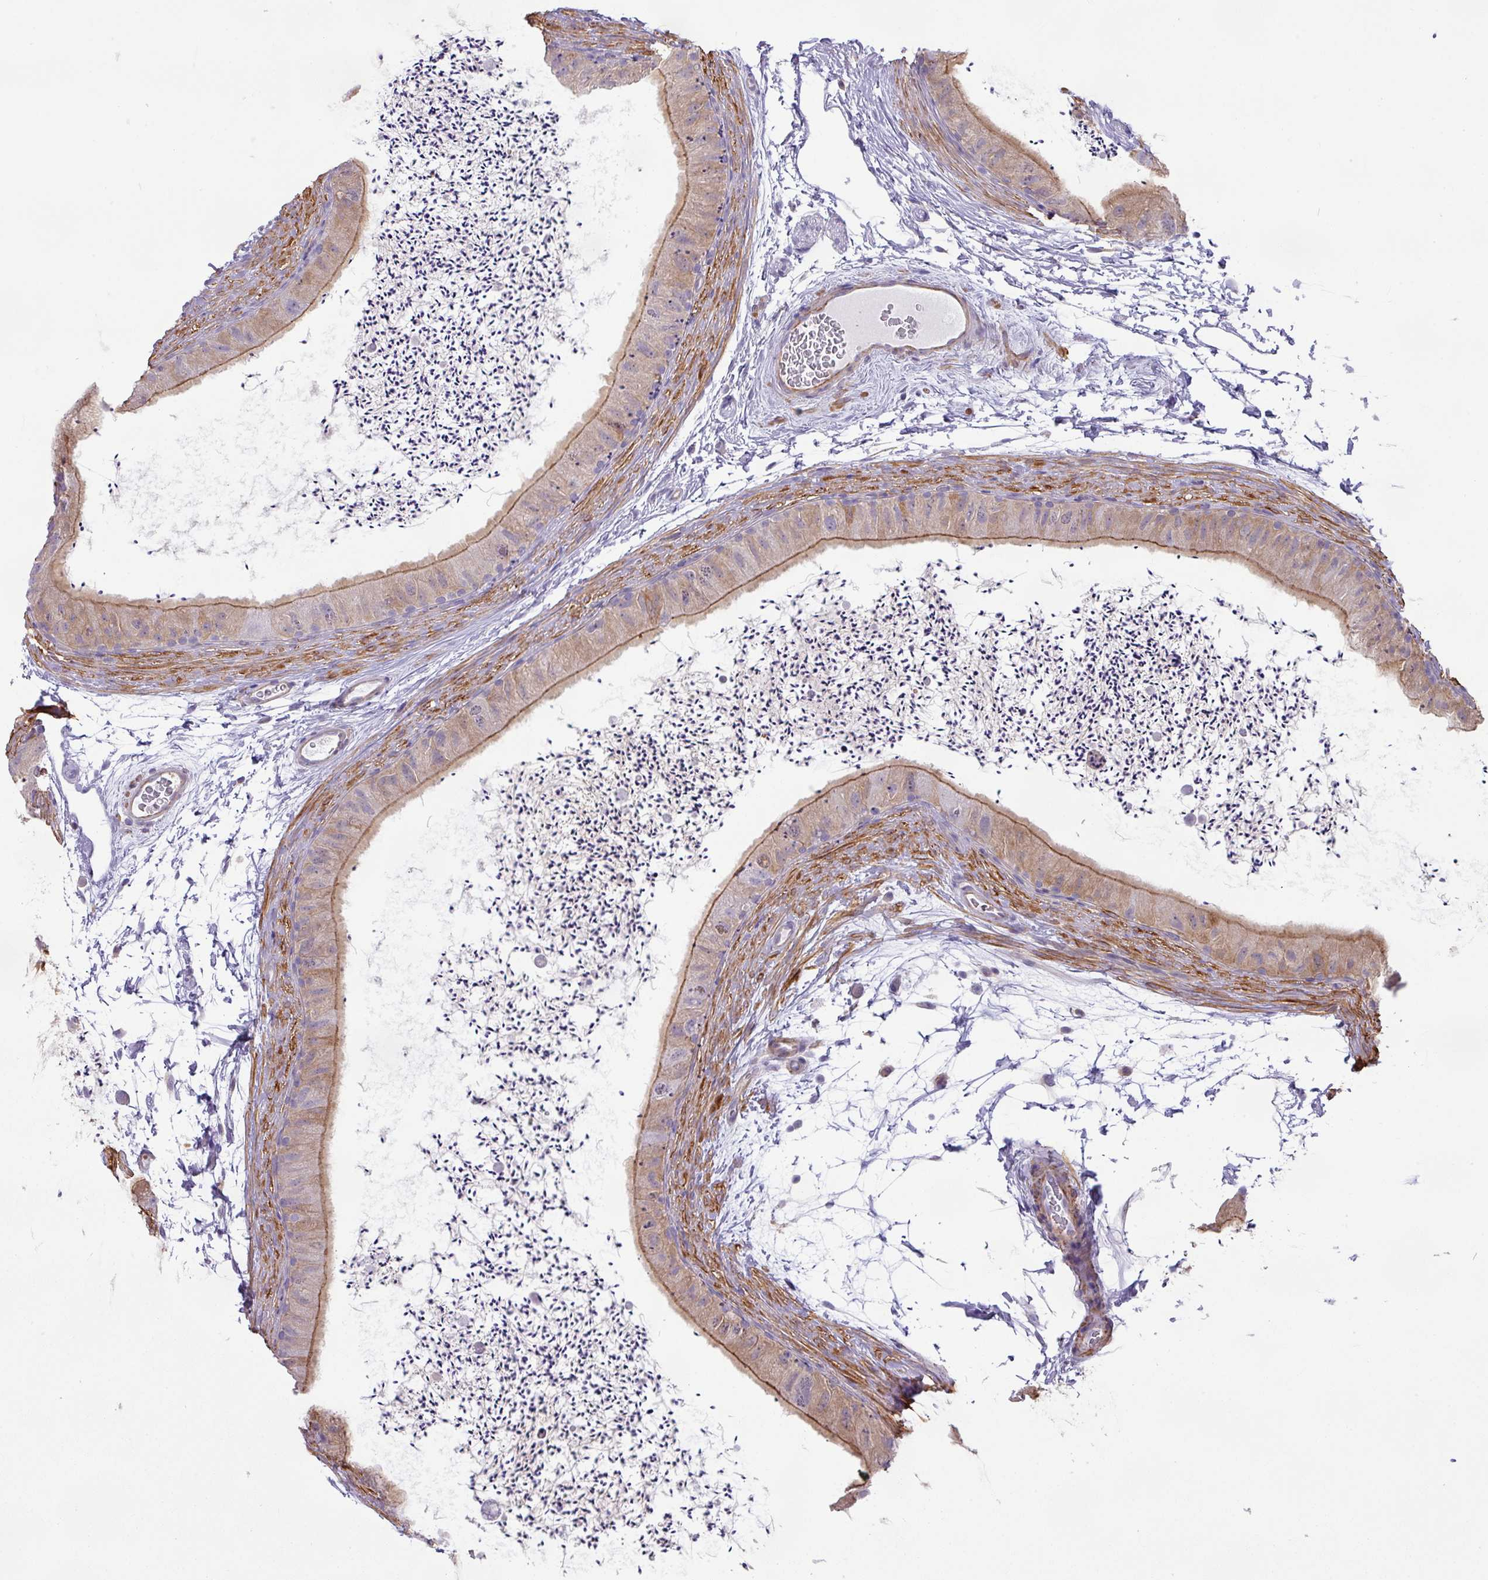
{"staining": {"intensity": "weak", "quantity": "25%-75%", "location": "cytoplasmic/membranous"}, "tissue": "epididymis", "cell_type": "Glandular cells", "image_type": "normal", "snomed": [{"axis": "morphology", "description": "Normal tissue, NOS"}, {"axis": "topography", "description": "Epididymis"}], "caption": "Protein staining reveals weak cytoplasmic/membranous expression in about 25%-75% of glandular cells in unremarkable epididymis.", "gene": "LRRC41", "patient": {"sex": "male", "age": 50}}